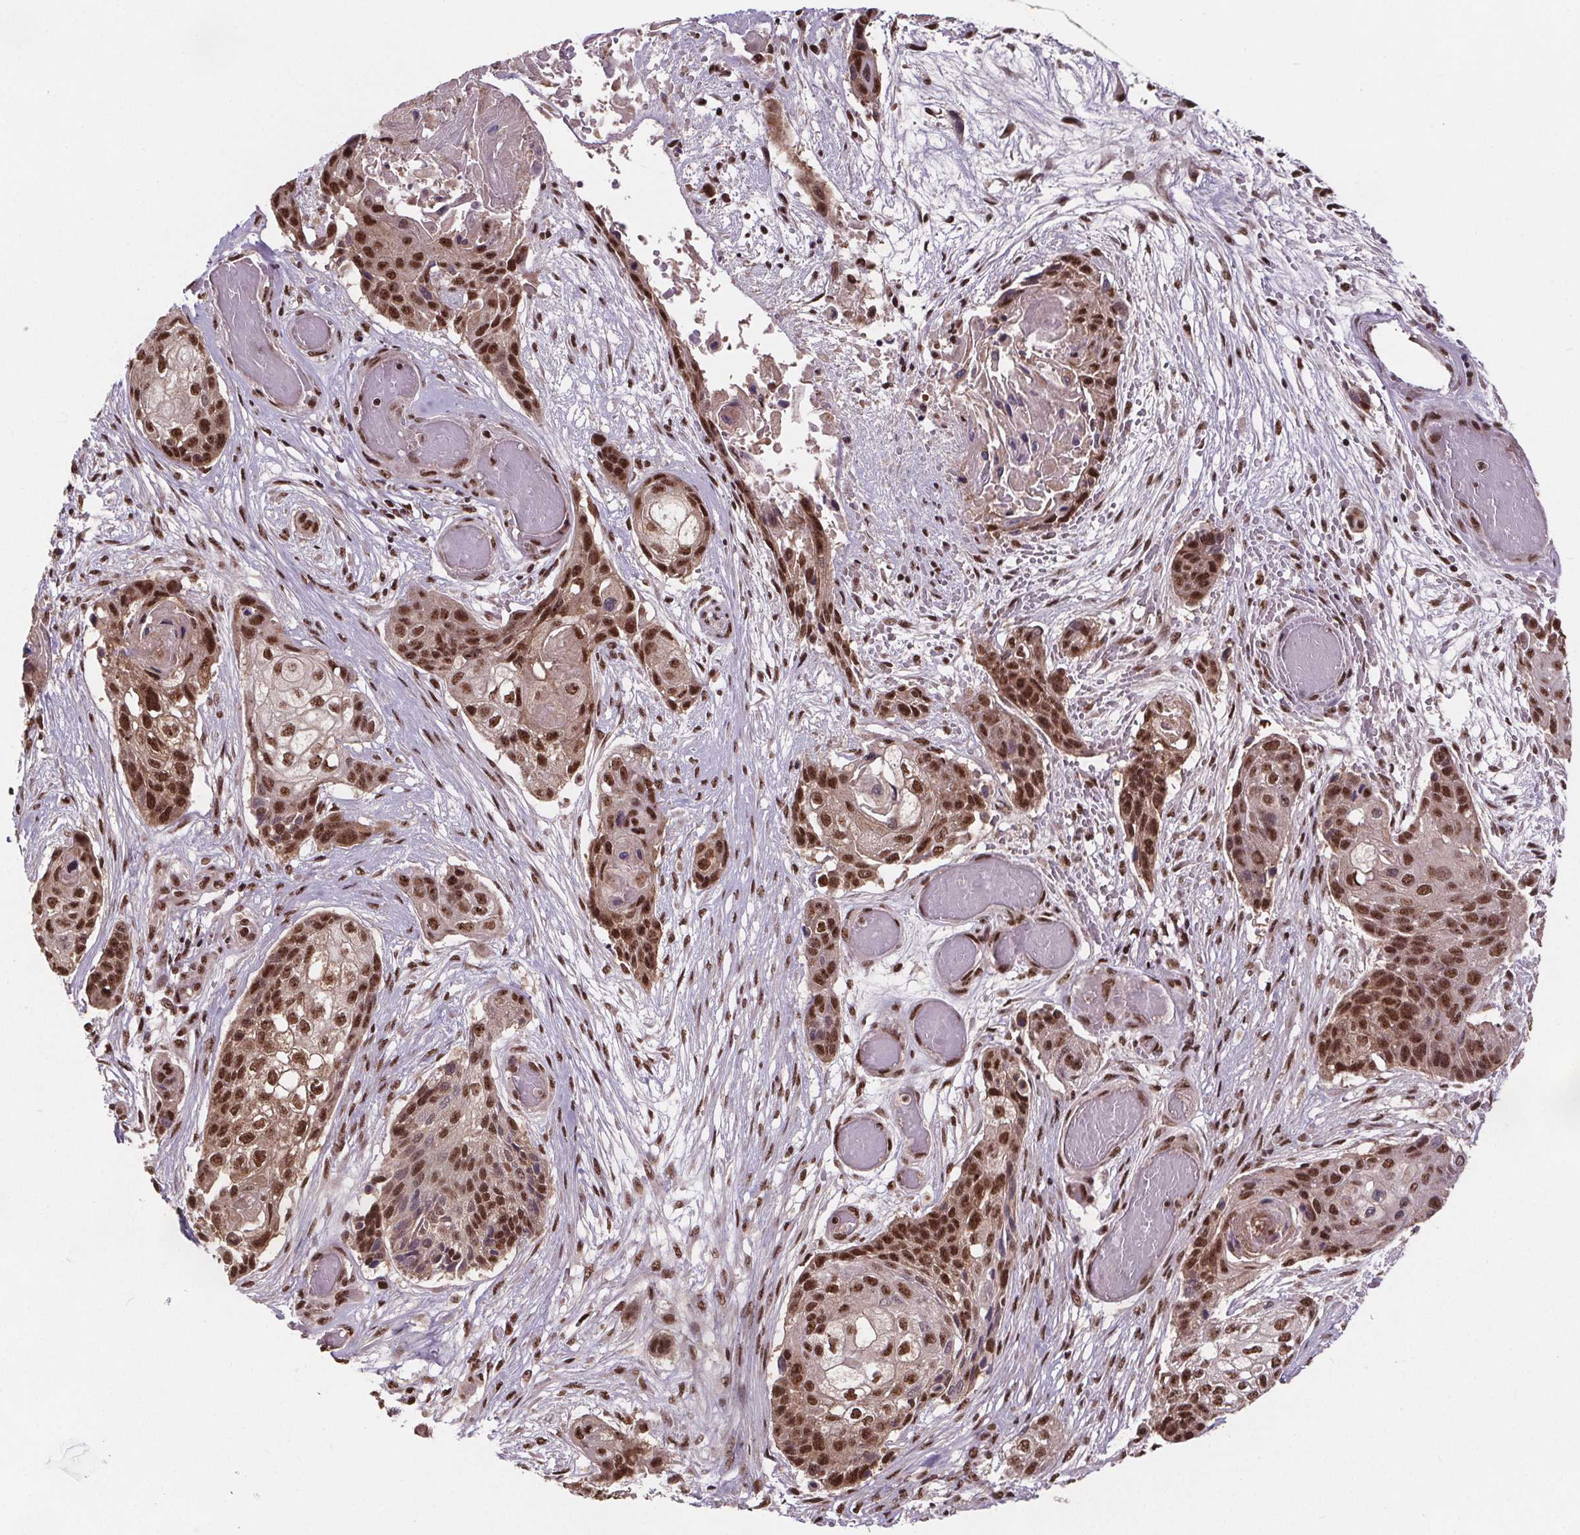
{"staining": {"intensity": "moderate", "quantity": ">75%", "location": "nuclear"}, "tissue": "lung cancer", "cell_type": "Tumor cells", "image_type": "cancer", "snomed": [{"axis": "morphology", "description": "Squamous cell carcinoma, NOS"}, {"axis": "topography", "description": "Lung"}], "caption": "IHC photomicrograph of squamous cell carcinoma (lung) stained for a protein (brown), which shows medium levels of moderate nuclear staining in approximately >75% of tumor cells.", "gene": "JARID2", "patient": {"sex": "male", "age": 69}}